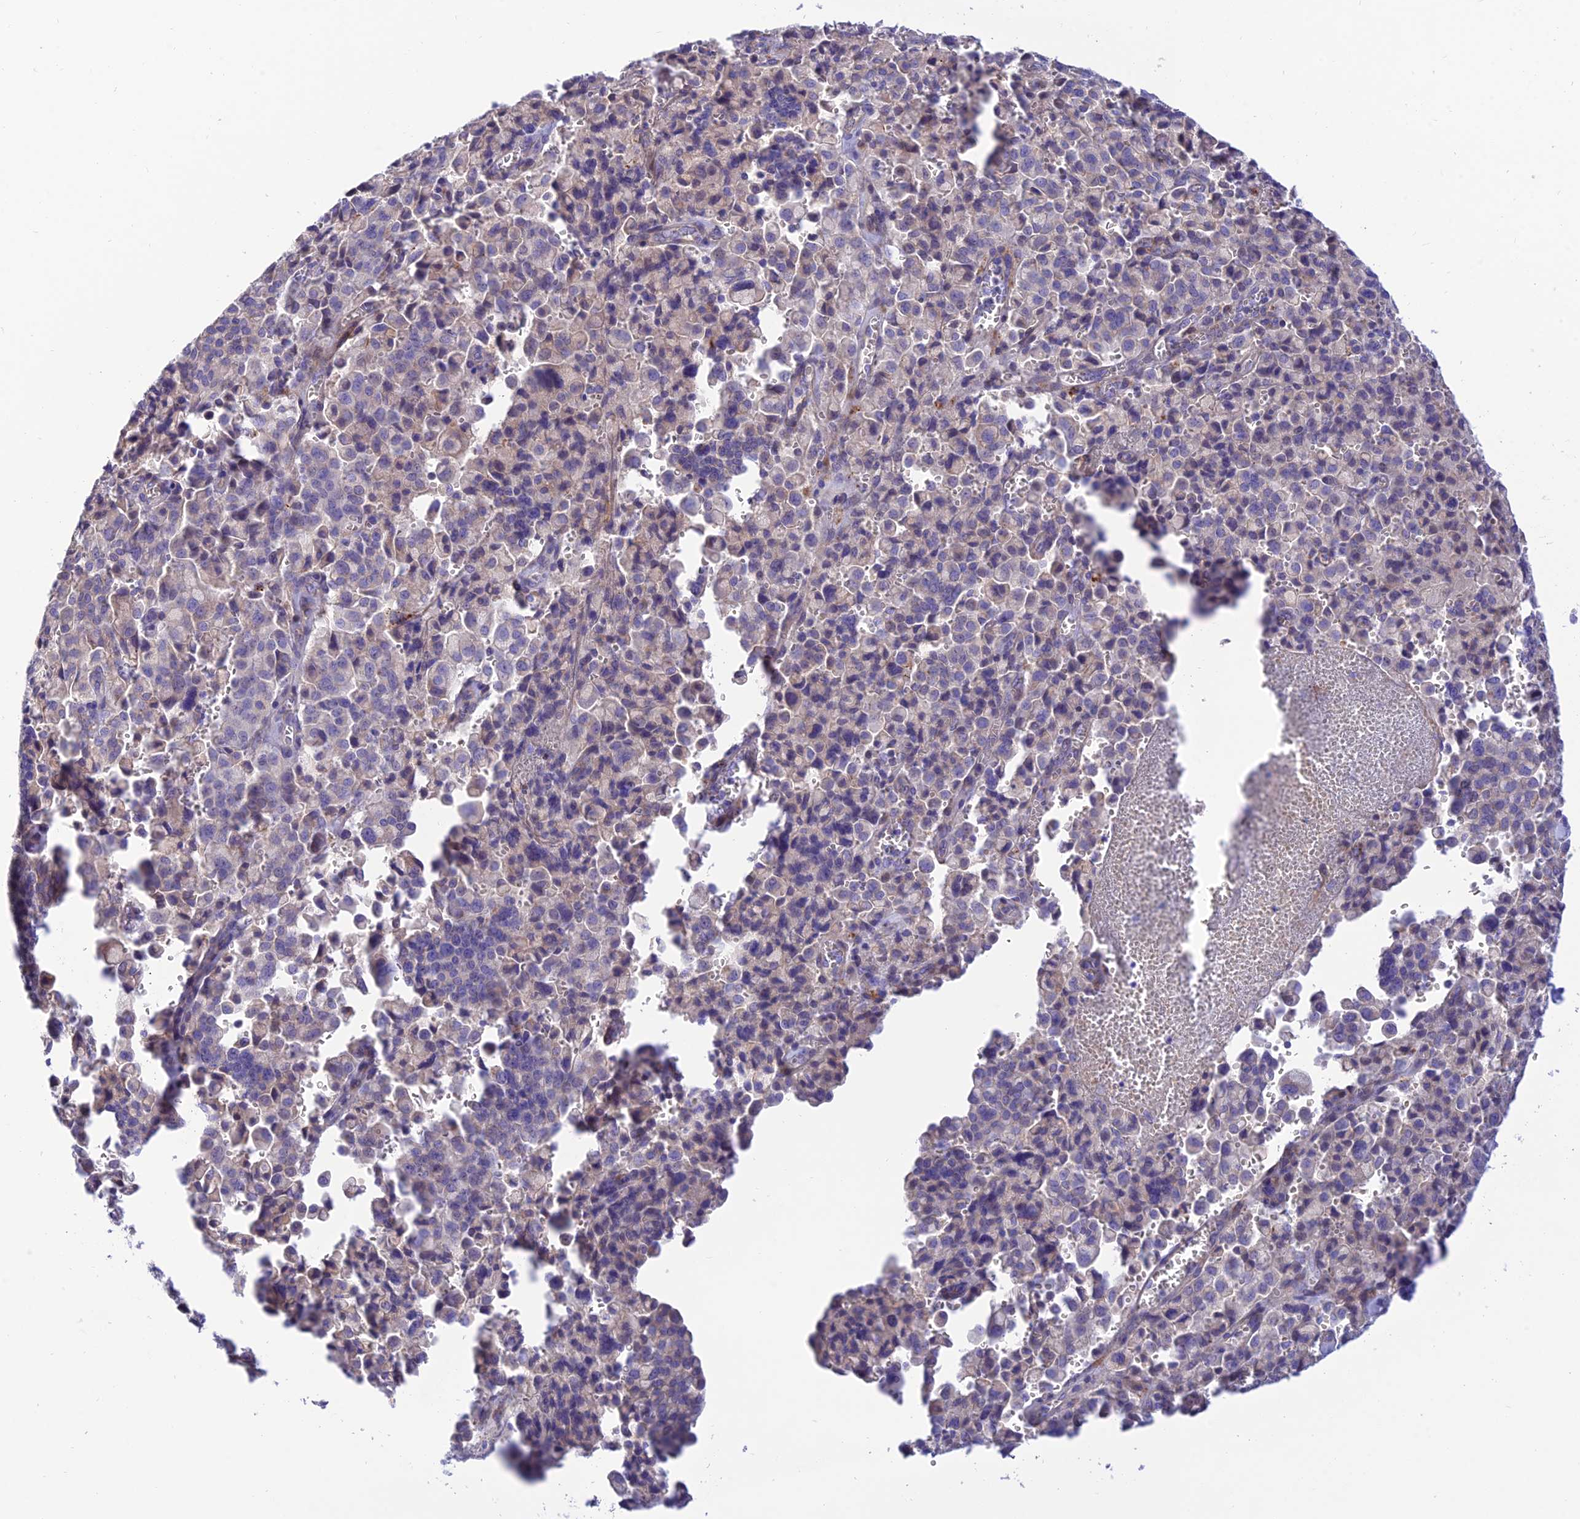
{"staining": {"intensity": "negative", "quantity": "none", "location": "none"}, "tissue": "pancreatic cancer", "cell_type": "Tumor cells", "image_type": "cancer", "snomed": [{"axis": "morphology", "description": "Adenocarcinoma, NOS"}, {"axis": "topography", "description": "Pancreas"}], "caption": "The immunohistochemistry histopathology image has no significant positivity in tumor cells of pancreatic cancer tissue.", "gene": "CCDC157", "patient": {"sex": "male", "age": 65}}